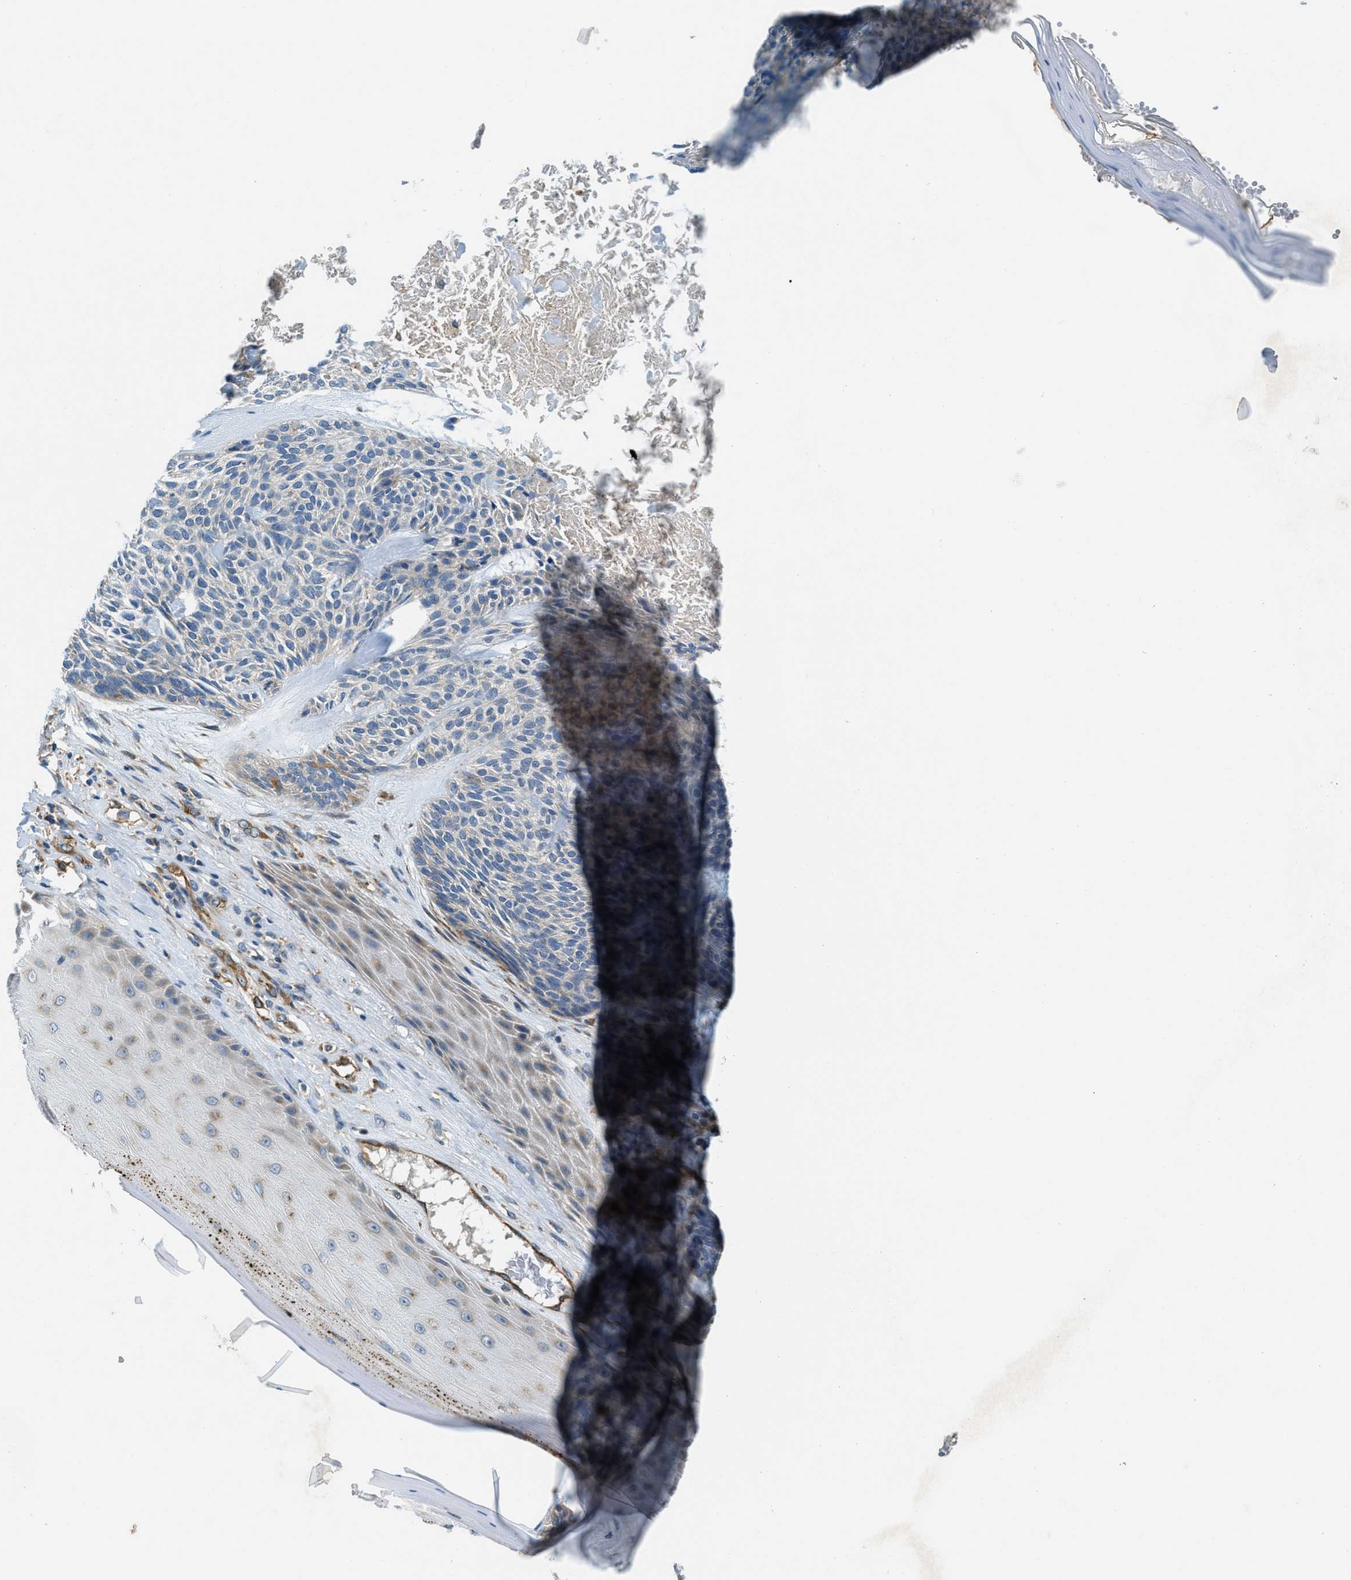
{"staining": {"intensity": "negative", "quantity": "none", "location": "none"}, "tissue": "skin cancer", "cell_type": "Tumor cells", "image_type": "cancer", "snomed": [{"axis": "morphology", "description": "Basal cell carcinoma"}, {"axis": "topography", "description": "Skin"}], "caption": "This is a photomicrograph of immunohistochemistry staining of skin cancer (basal cell carcinoma), which shows no expression in tumor cells.", "gene": "GIMAP8", "patient": {"sex": "male", "age": 55}}